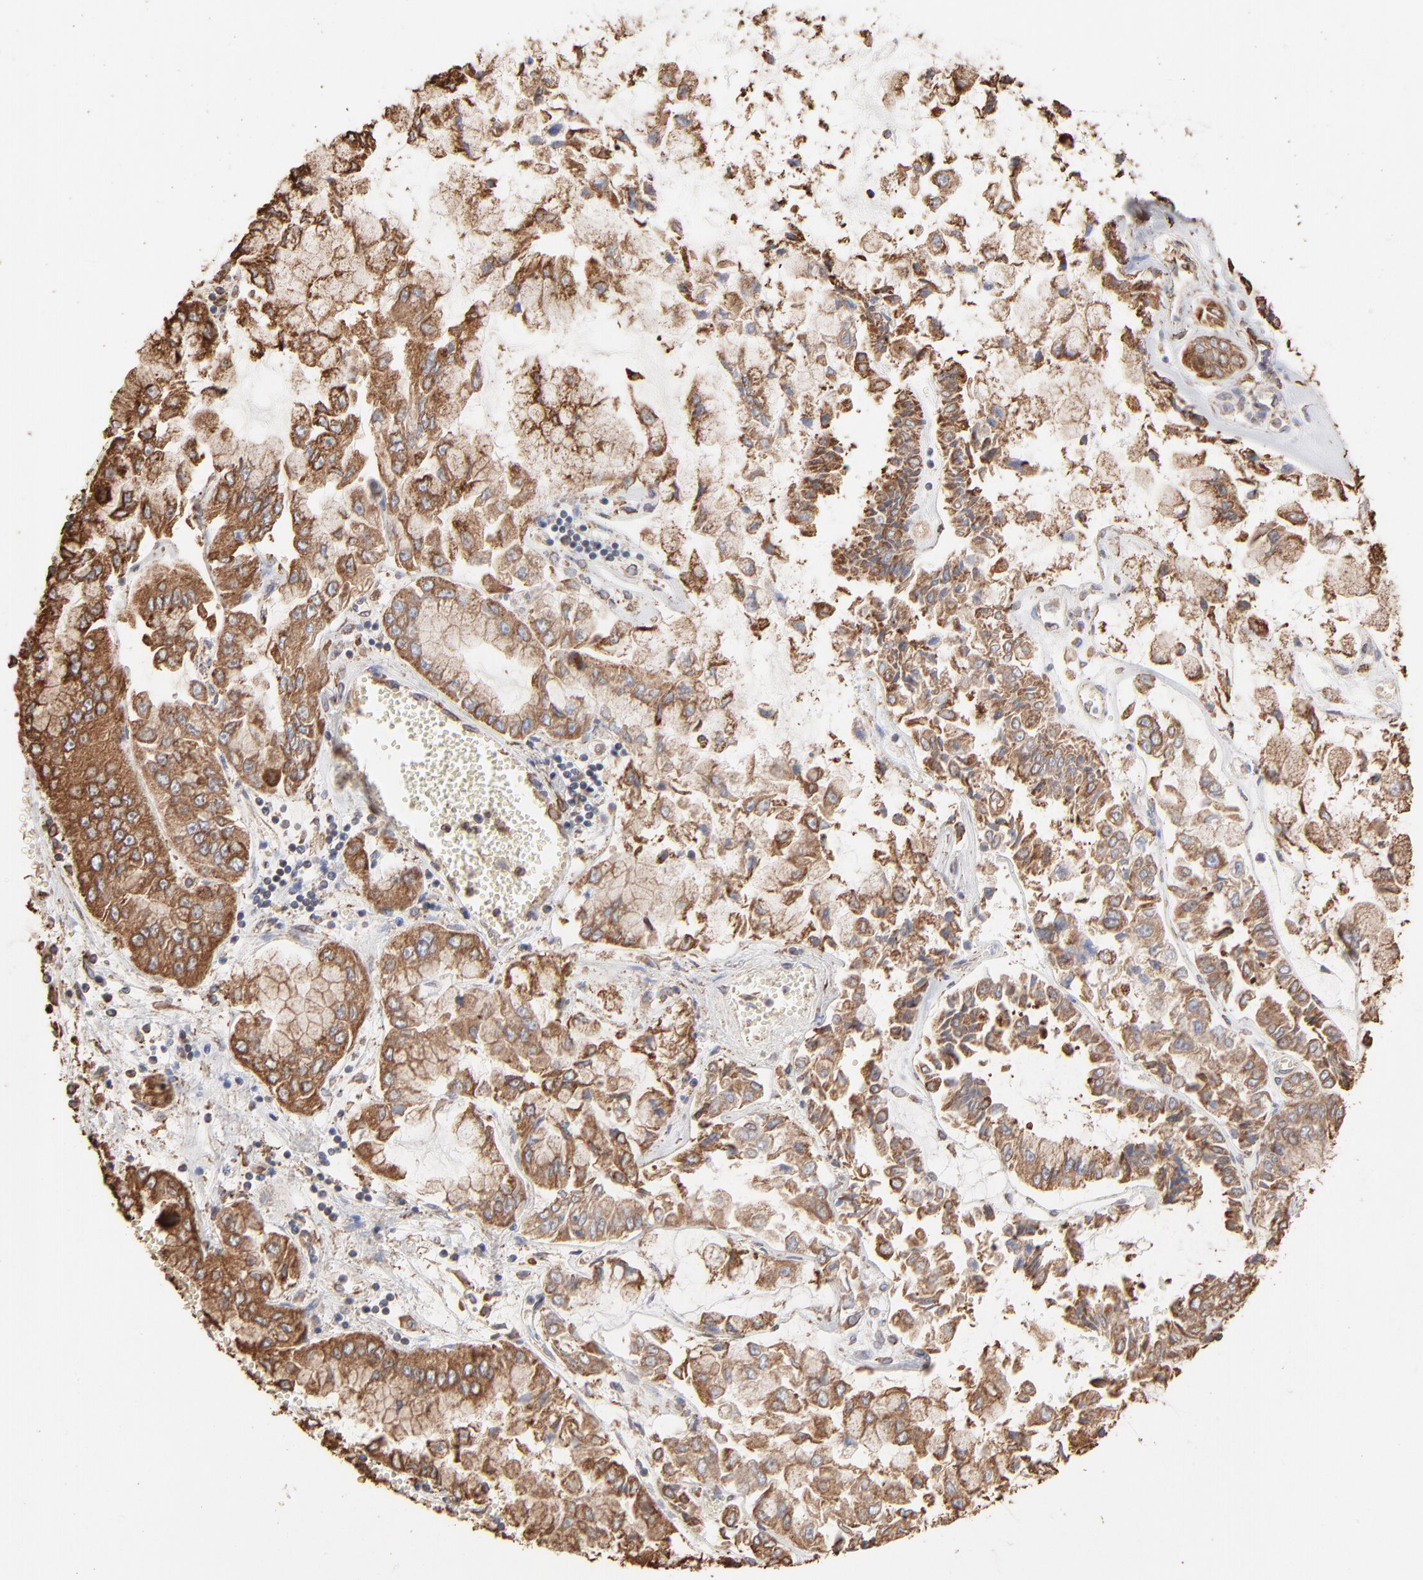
{"staining": {"intensity": "moderate", "quantity": ">75%", "location": "cytoplasmic/membranous"}, "tissue": "liver cancer", "cell_type": "Tumor cells", "image_type": "cancer", "snomed": [{"axis": "morphology", "description": "Cholangiocarcinoma"}, {"axis": "topography", "description": "Liver"}], "caption": "Protein positivity by IHC shows moderate cytoplasmic/membranous positivity in about >75% of tumor cells in cholangiocarcinoma (liver).", "gene": "PDIA3", "patient": {"sex": "female", "age": 79}}